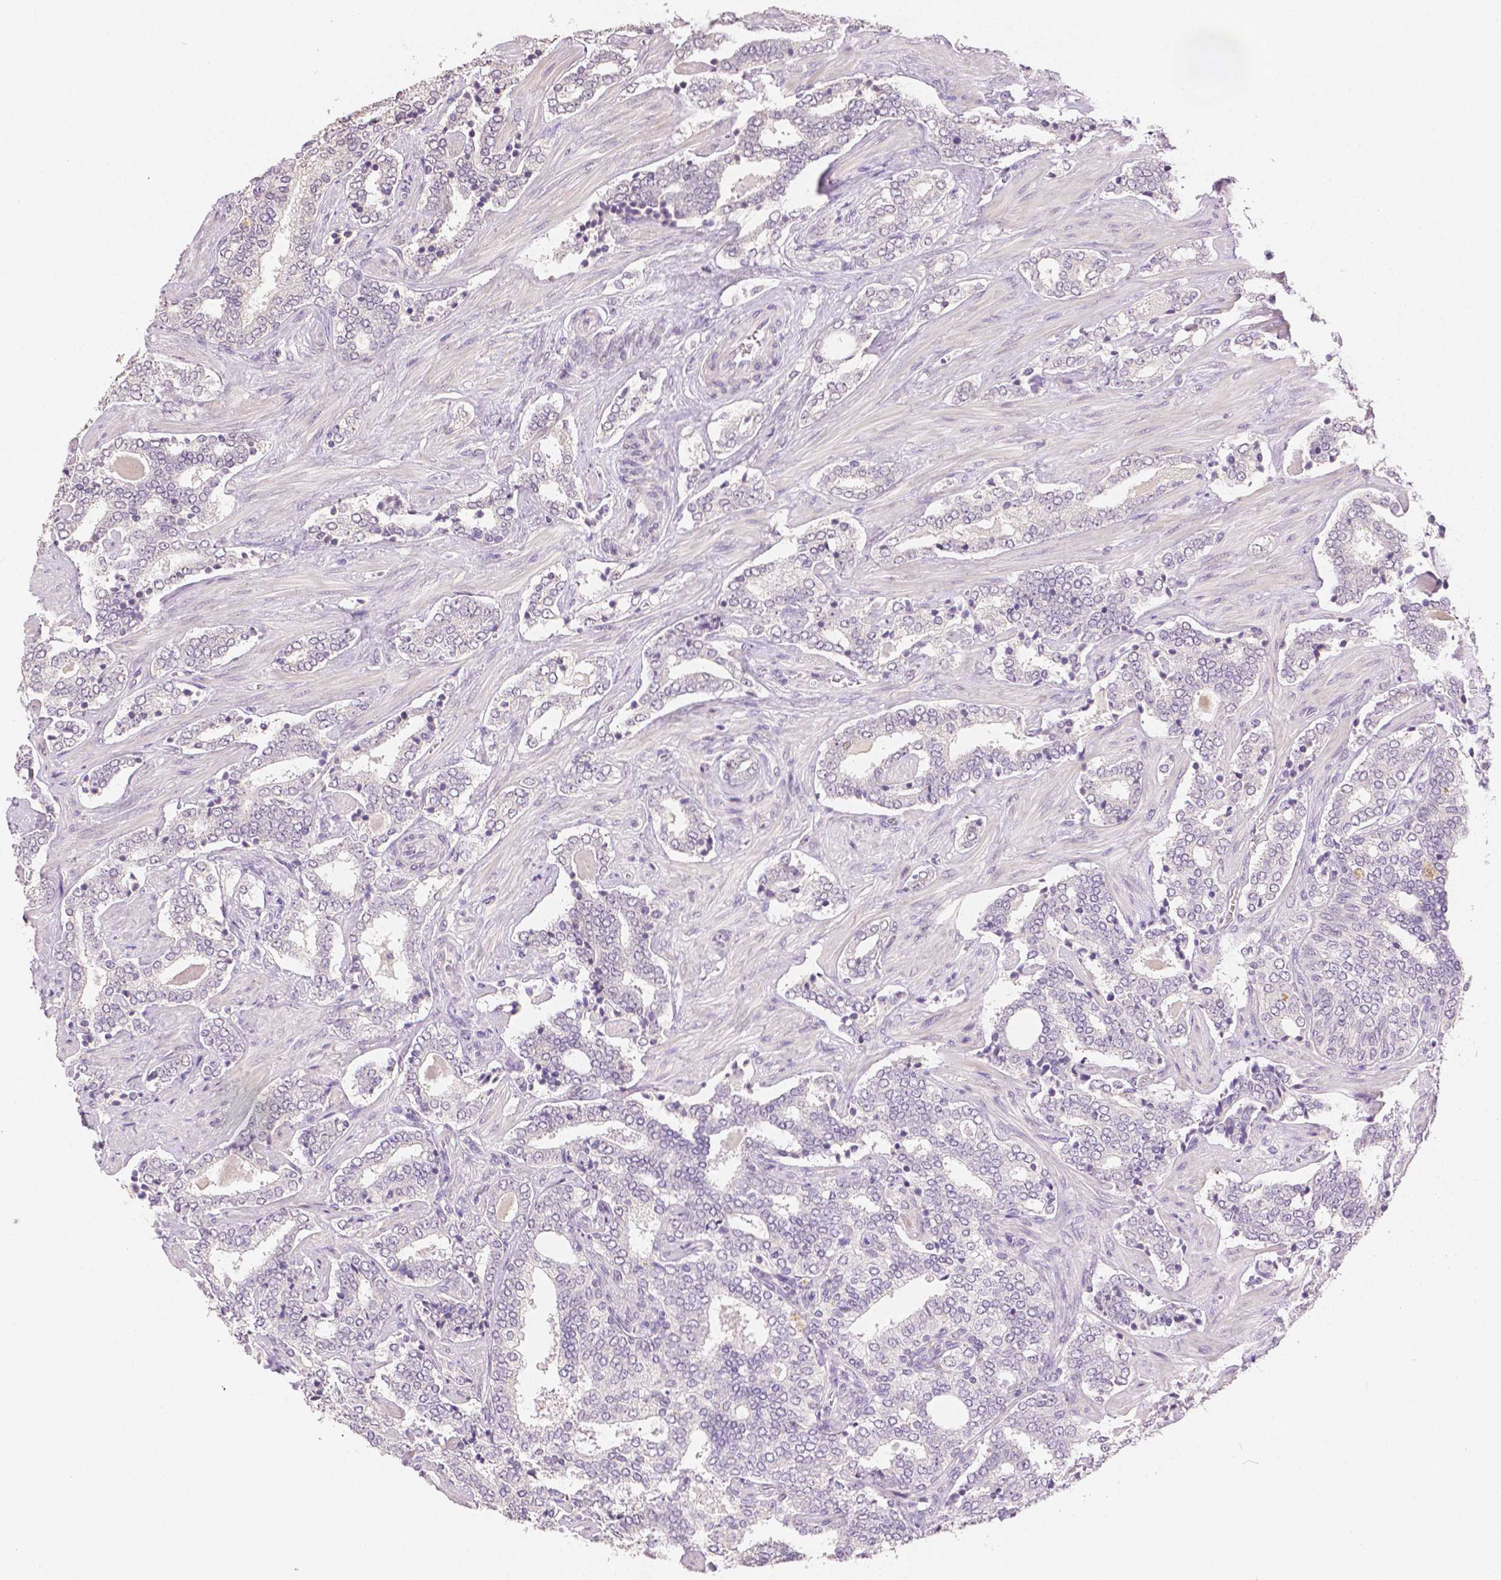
{"staining": {"intensity": "negative", "quantity": "none", "location": "none"}, "tissue": "prostate cancer", "cell_type": "Tumor cells", "image_type": "cancer", "snomed": [{"axis": "morphology", "description": "Adenocarcinoma, High grade"}, {"axis": "topography", "description": "Prostate"}], "caption": "High power microscopy photomicrograph of an IHC histopathology image of prostate cancer (adenocarcinoma (high-grade)), revealing no significant positivity in tumor cells.", "gene": "TGM1", "patient": {"sex": "male", "age": 60}}